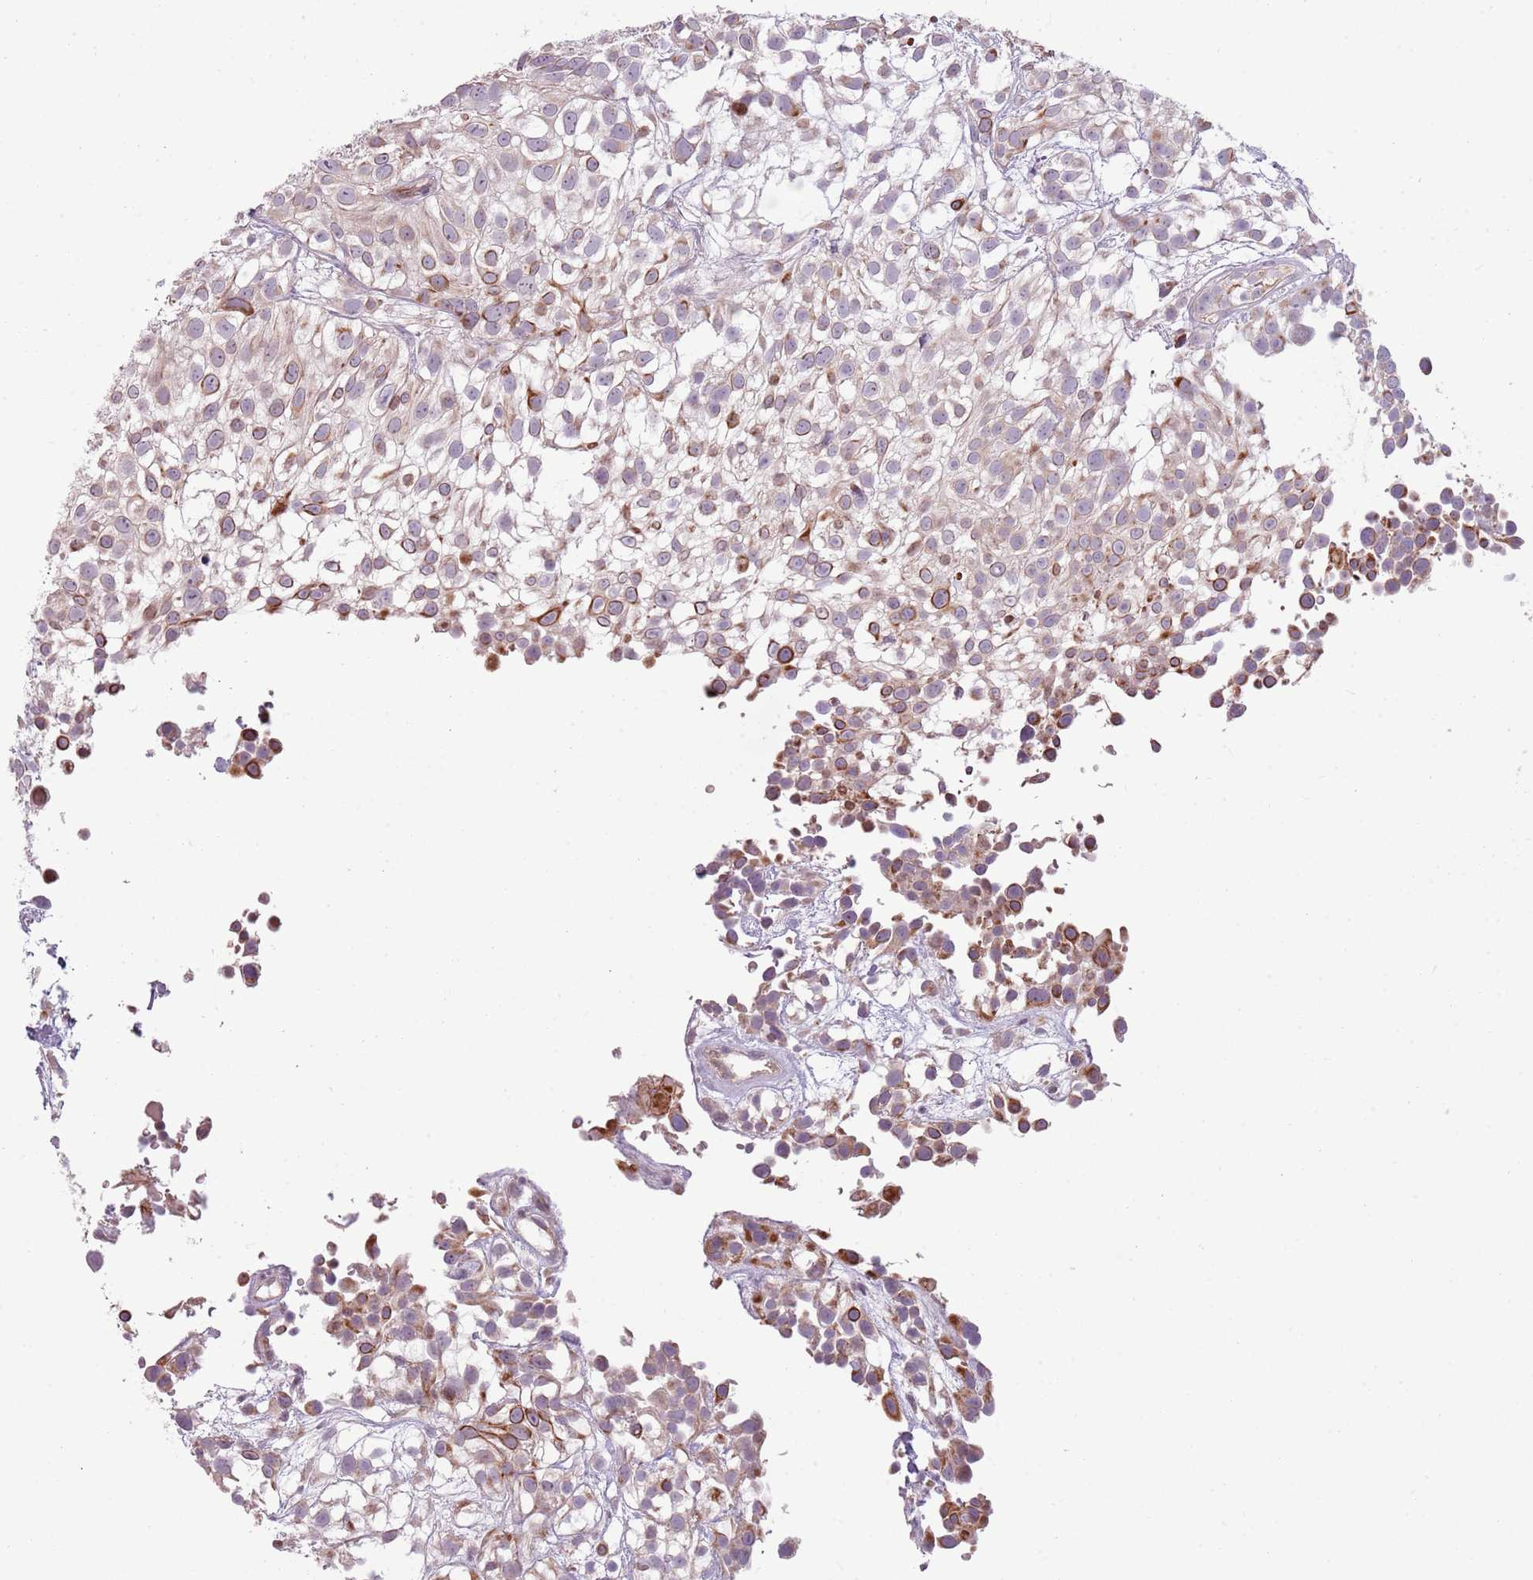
{"staining": {"intensity": "moderate", "quantity": "<25%", "location": "cytoplasmic/membranous"}, "tissue": "urothelial cancer", "cell_type": "Tumor cells", "image_type": "cancer", "snomed": [{"axis": "morphology", "description": "Urothelial carcinoma, High grade"}, {"axis": "topography", "description": "Urinary bladder"}], "caption": "Human urothelial cancer stained with a protein marker demonstrates moderate staining in tumor cells.", "gene": "ZNF530", "patient": {"sex": "male", "age": 56}}